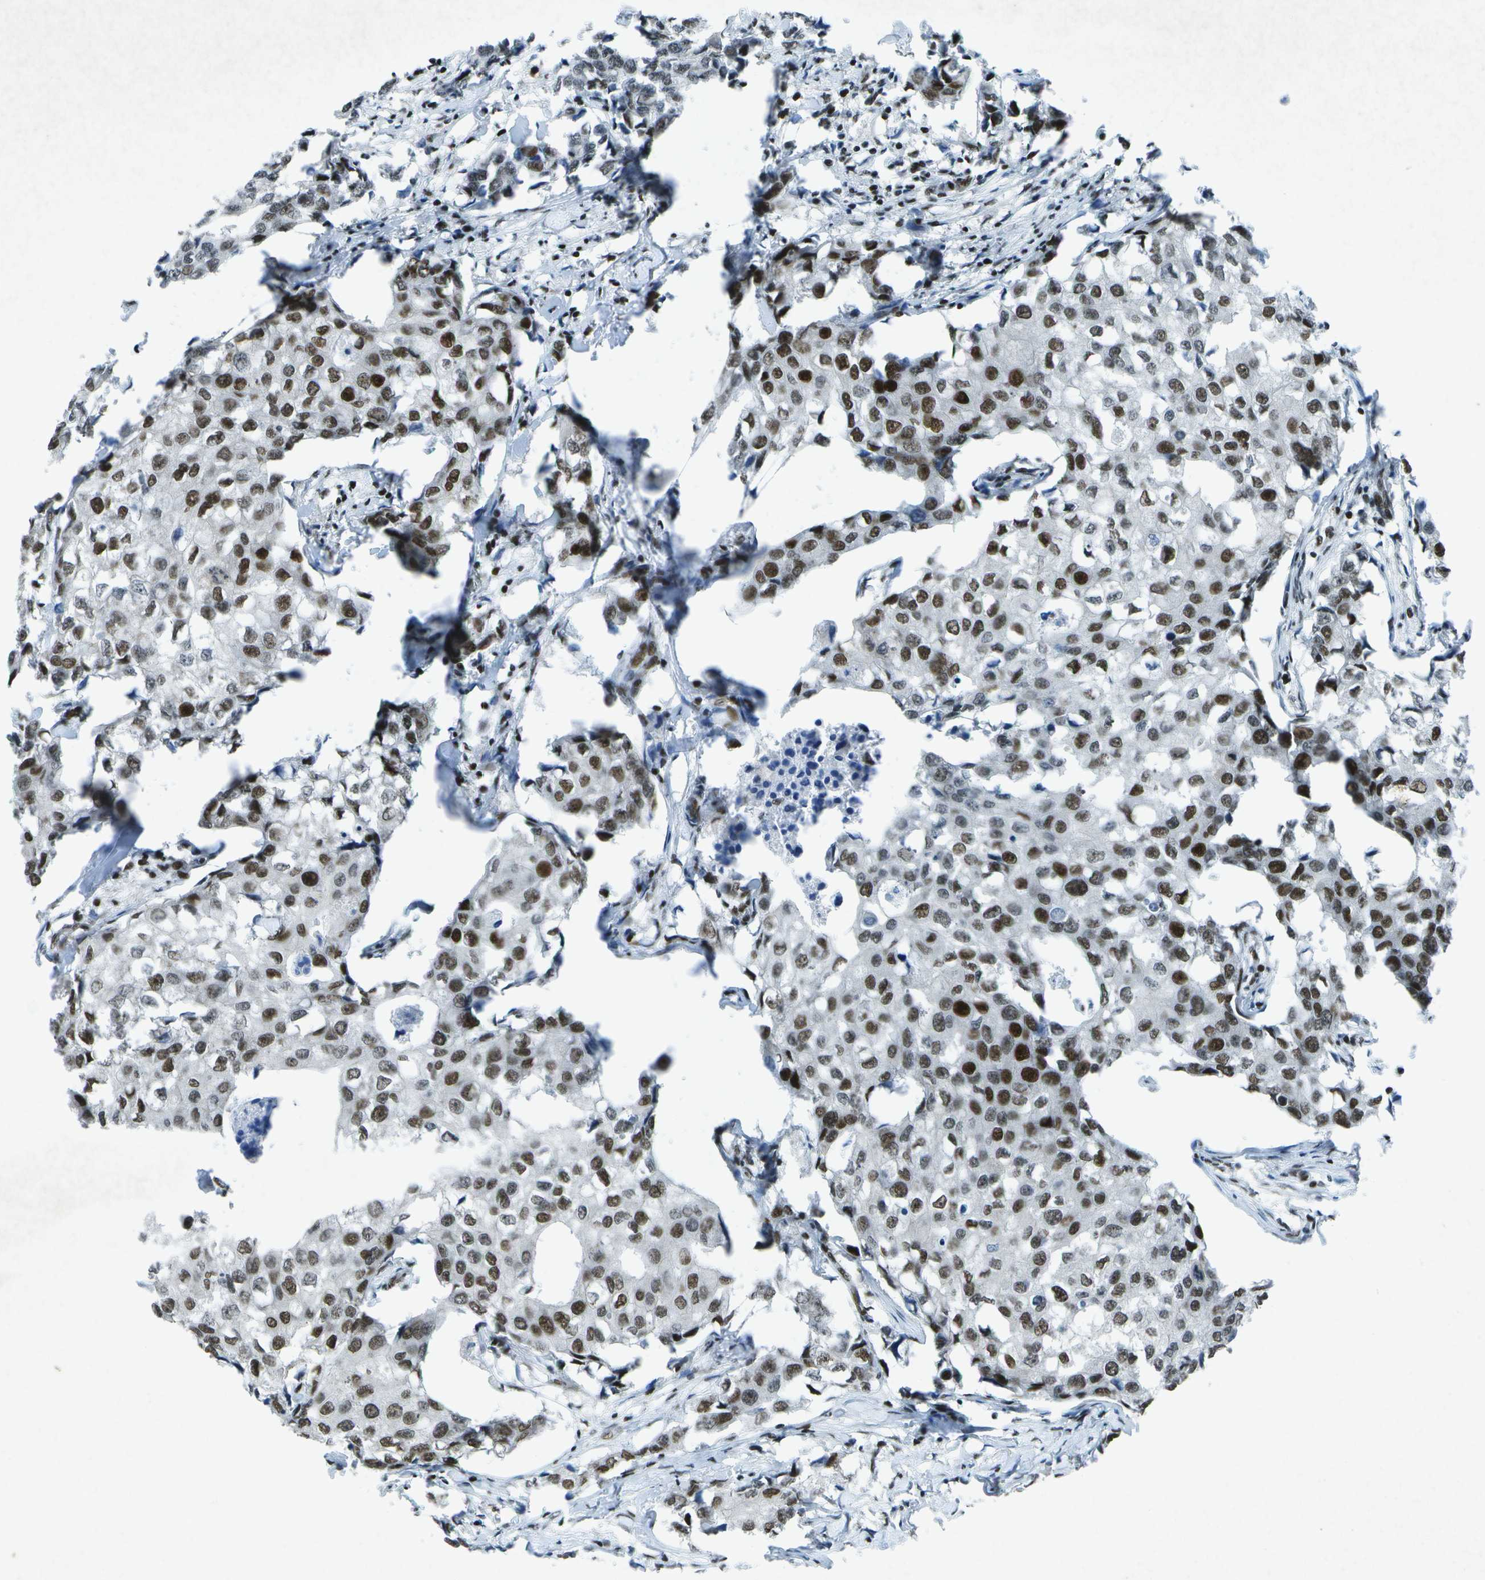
{"staining": {"intensity": "strong", "quantity": ">75%", "location": "nuclear"}, "tissue": "breast cancer", "cell_type": "Tumor cells", "image_type": "cancer", "snomed": [{"axis": "morphology", "description": "Duct carcinoma"}, {"axis": "topography", "description": "Breast"}], "caption": "Protein staining of breast cancer (invasive ductal carcinoma) tissue shows strong nuclear staining in approximately >75% of tumor cells.", "gene": "MTA2", "patient": {"sex": "female", "age": 27}}